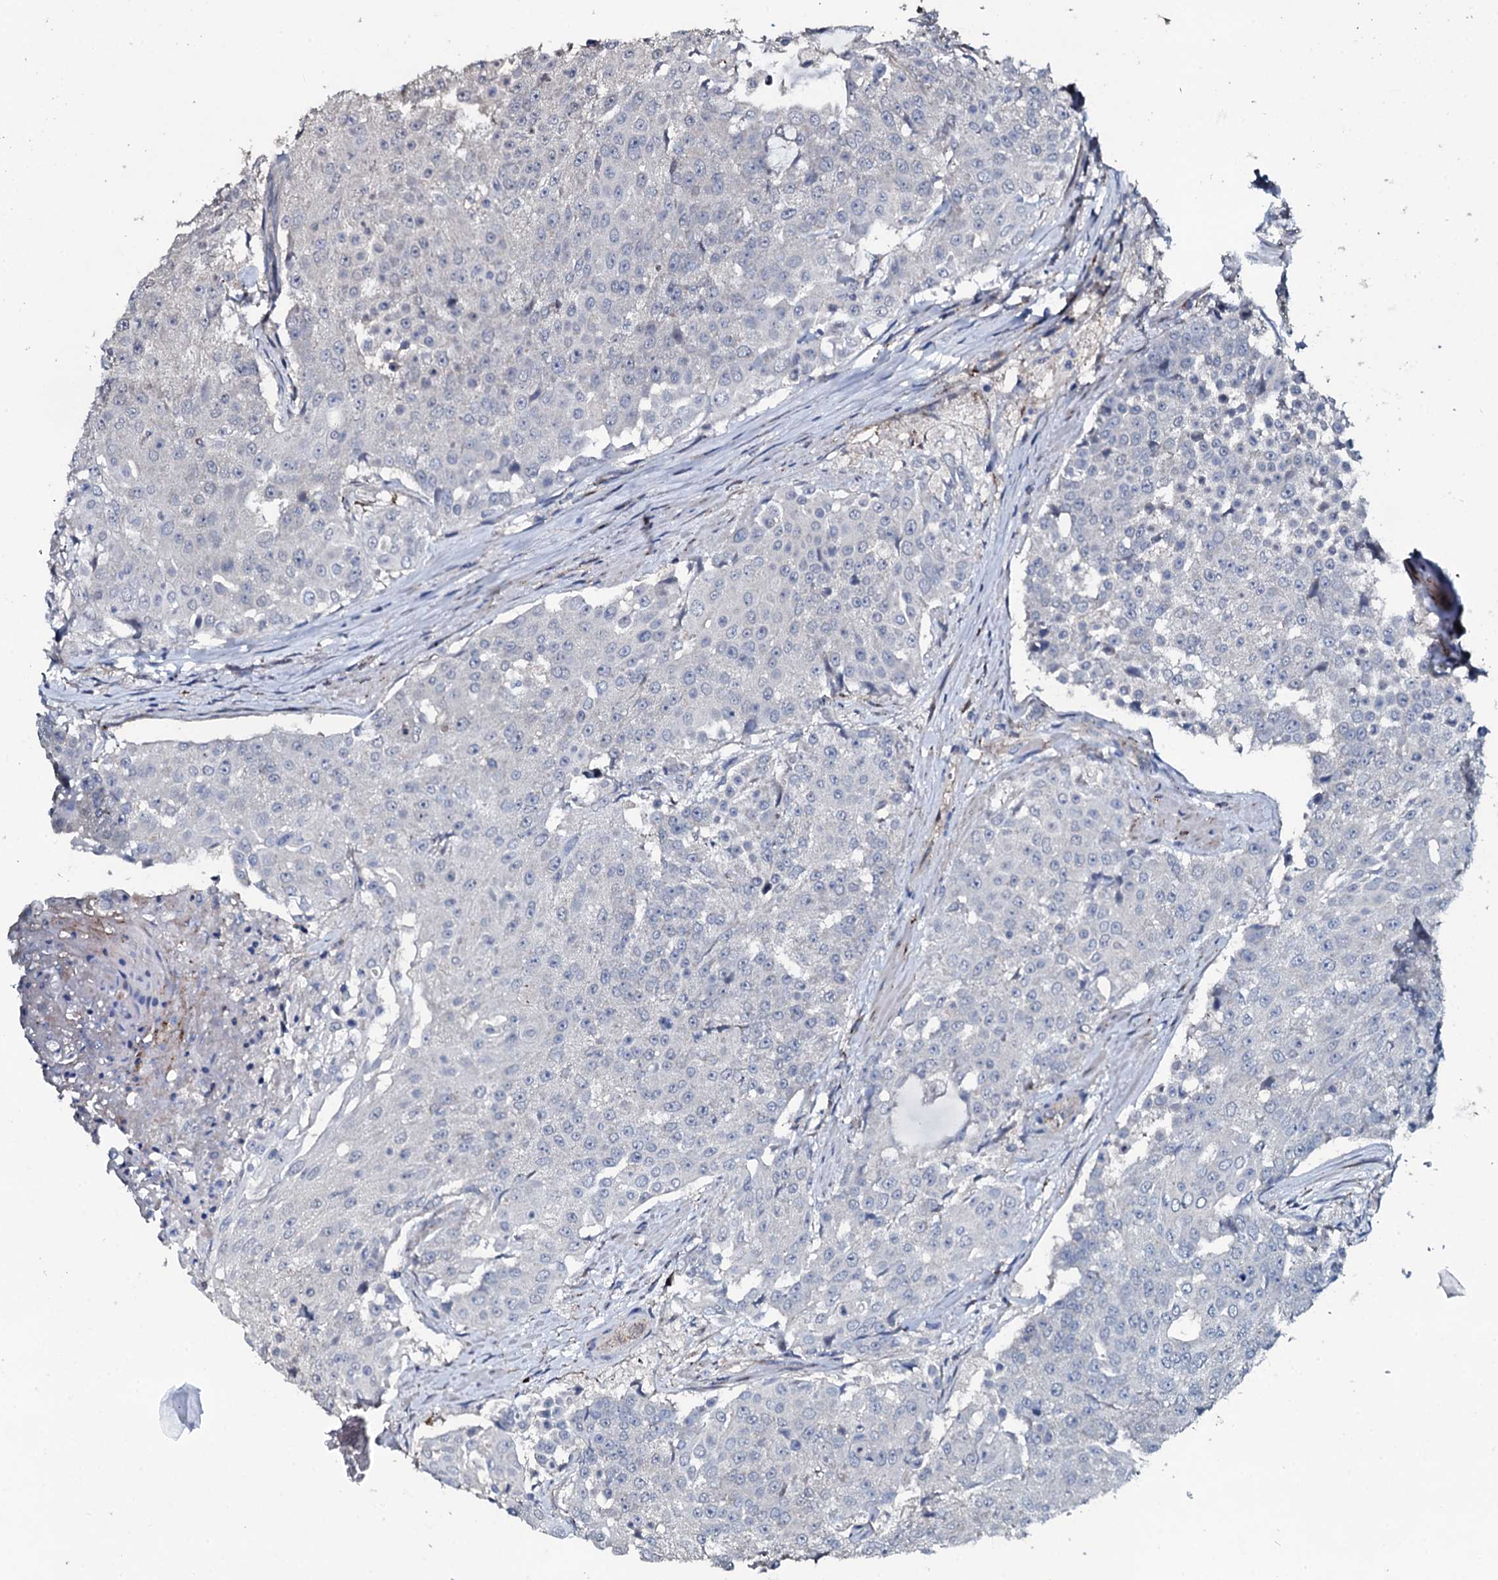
{"staining": {"intensity": "negative", "quantity": "none", "location": "none"}, "tissue": "urothelial cancer", "cell_type": "Tumor cells", "image_type": "cancer", "snomed": [{"axis": "morphology", "description": "Urothelial carcinoma, High grade"}, {"axis": "topography", "description": "Urinary bladder"}], "caption": "This histopathology image is of urothelial cancer stained with immunohistochemistry (IHC) to label a protein in brown with the nuclei are counter-stained blue. There is no expression in tumor cells. The staining is performed using DAB (3,3'-diaminobenzidine) brown chromogen with nuclei counter-stained in using hematoxylin.", "gene": "IL12B", "patient": {"sex": "female", "age": 63}}